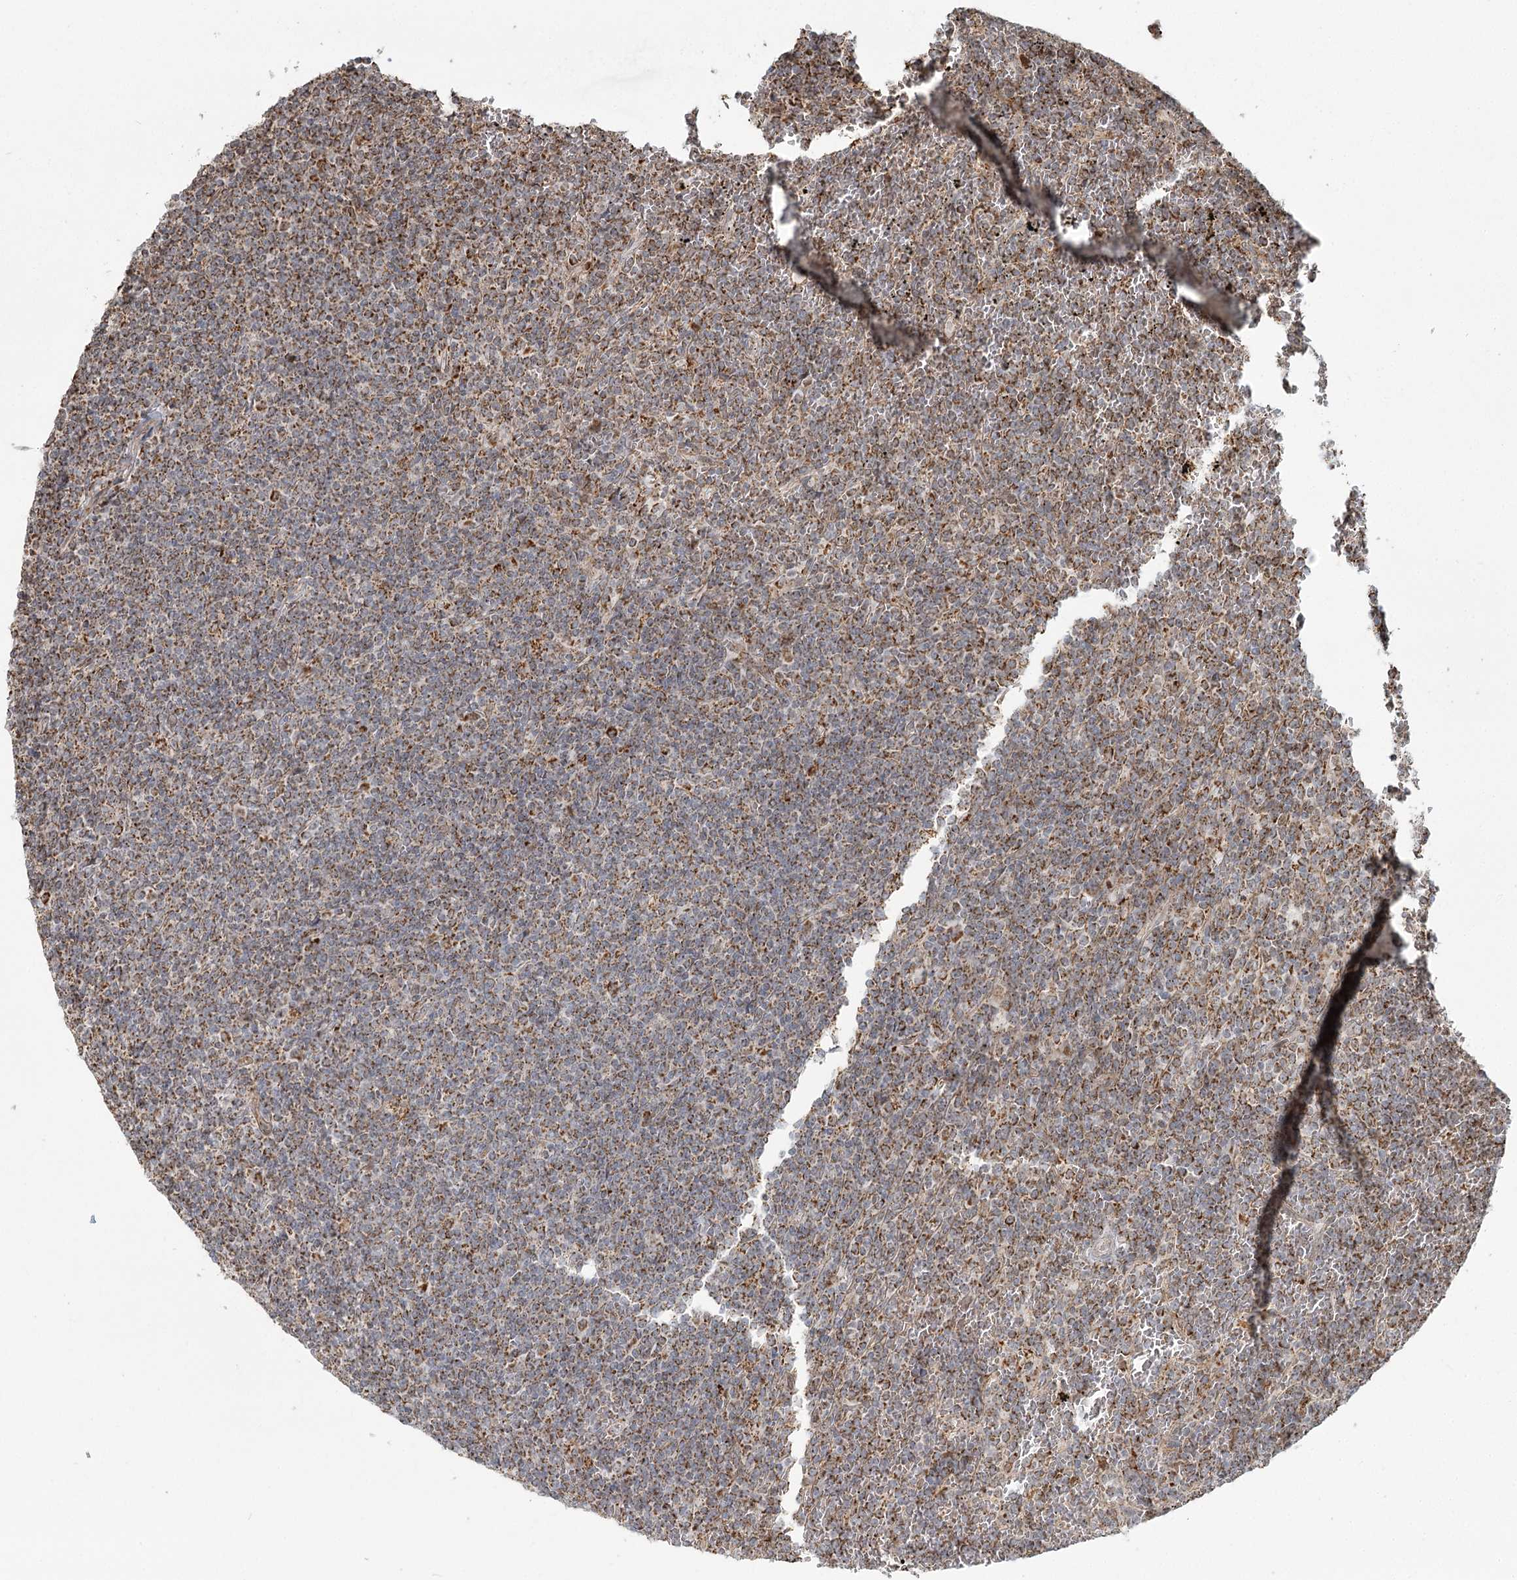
{"staining": {"intensity": "moderate", "quantity": ">75%", "location": "cytoplasmic/membranous"}, "tissue": "lymphoma", "cell_type": "Tumor cells", "image_type": "cancer", "snomed": [{"axis": "morphology", "description": "Malignant lymphoma, non-Hodgkin's type, Low grade"}, {"axis": "topography", "description": "Spleen"}], "caption": "About >75% of tumor cells in malignant lymphoma, non-Hodgkin's type (low-grade) demonstrate moderate cytoplasmic/membranous protein positivity as visualized by brown immunohistochemical staining.", "gene": "LACTB", "patient": {"sex": "female", "age": 19}}